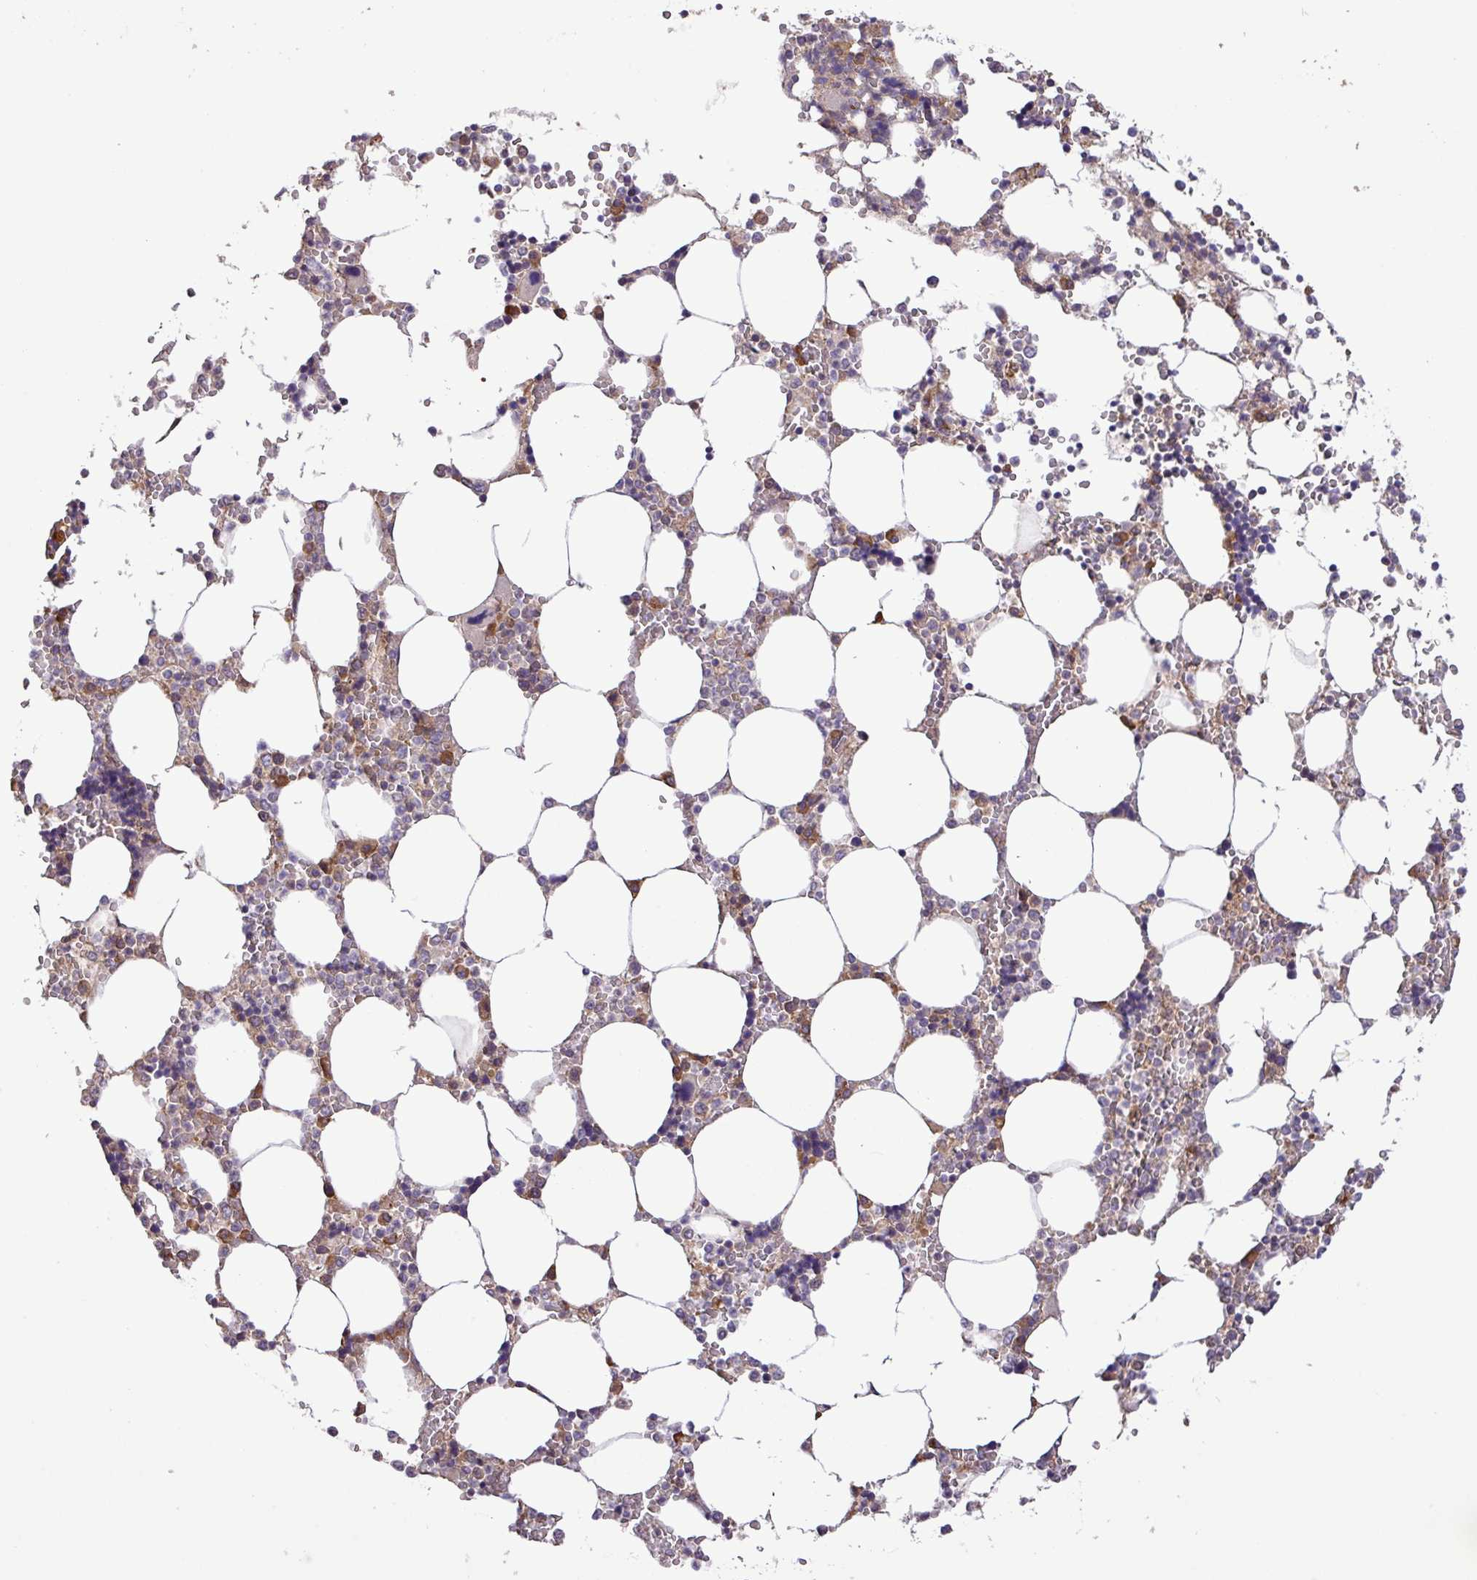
{"staining": {"intensity": "moderate", "quantity": "<25%", "location": "cytoplasmic/membranous"}, "tissue": "bone marrow", "cell_type": "Hematopoietic cells", "image_type": "normal", "snomed": [{"axis": "morphology", "description": "Normal tissue, NOS"}, {"axis": "topography", "description": "Bone marrow"}], "caption": "Bone marrow stained for a protein (brown) exhibits moderate cytoplasmic/membranous positive positivity in approximately <25% of hematopoietic cells.", "gene": "MEGF6", "patient": {"sex": "male", "age": 64}}